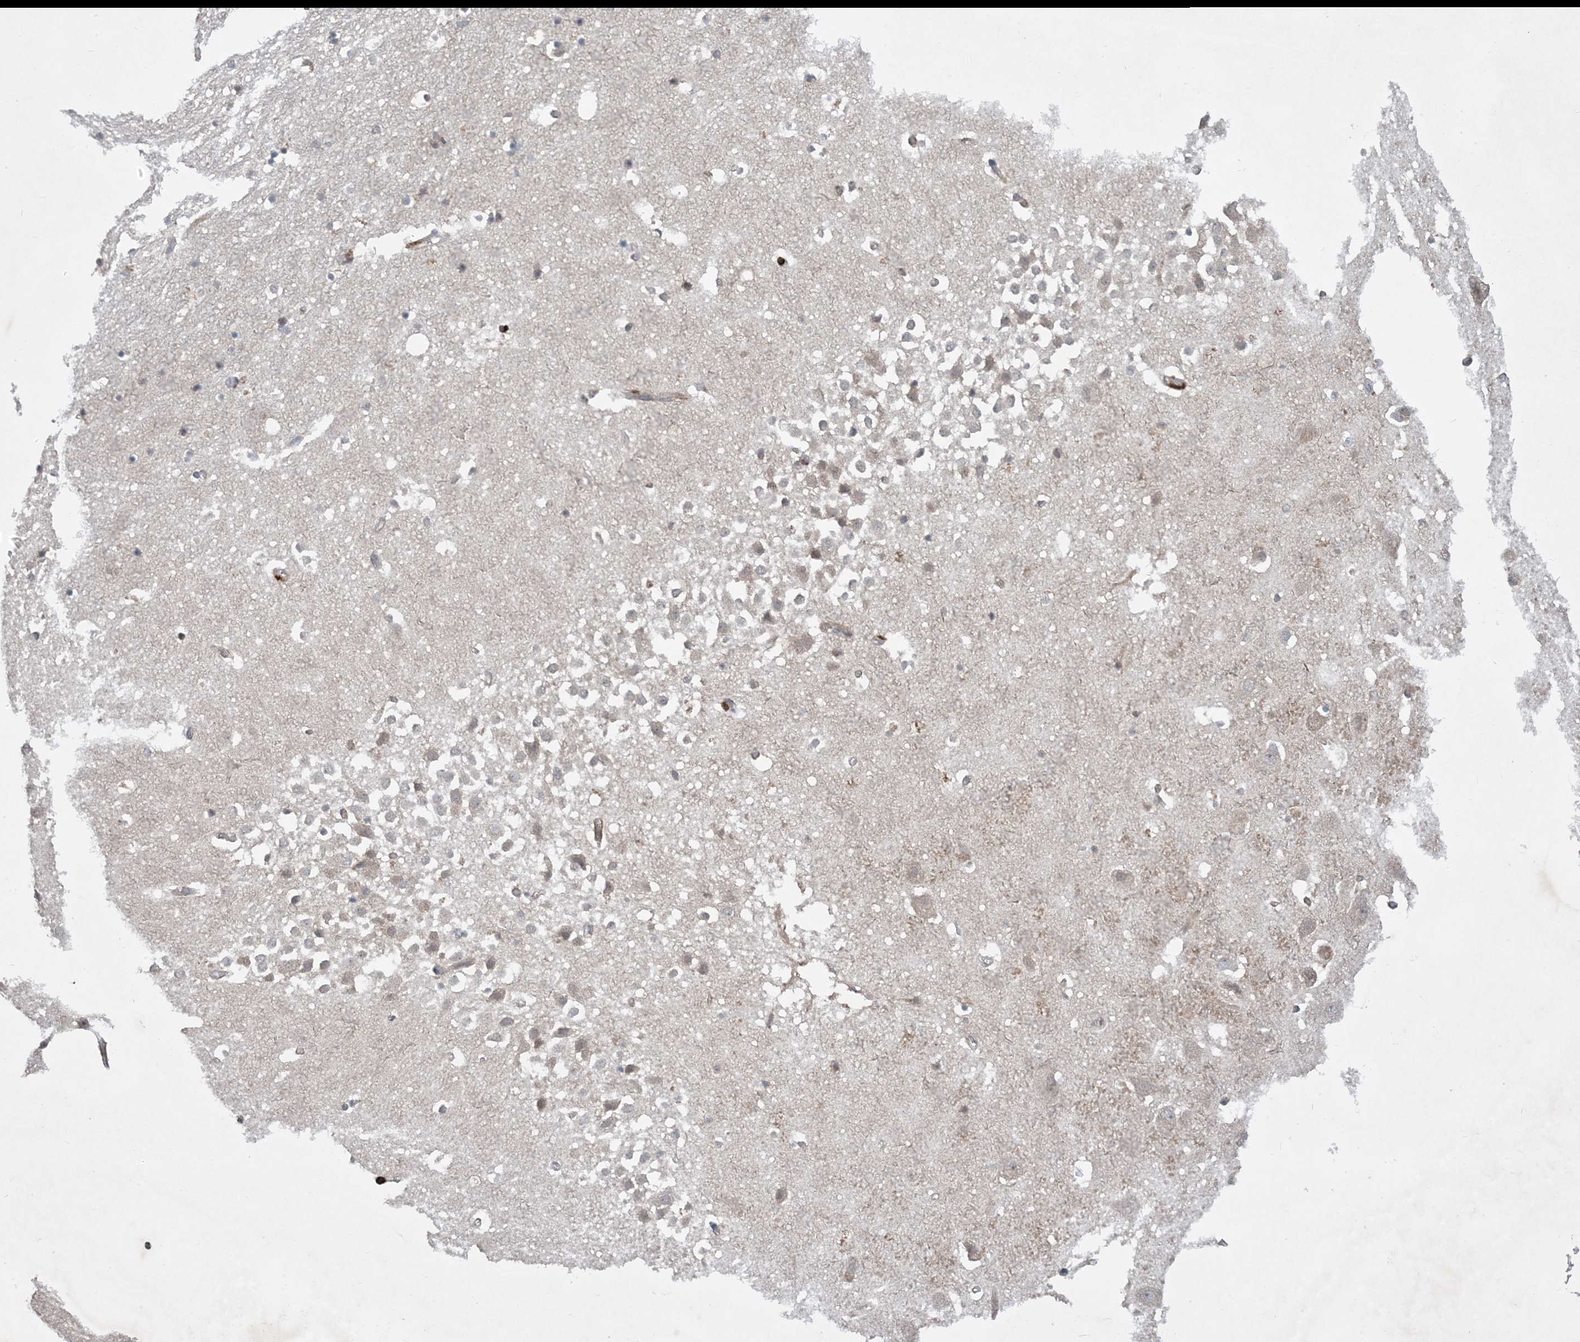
{"staining": {"intensity": "weak", "quantity": "<25%", "location": "cytoplasmic/membranous"}, "tissue": "hippocampus", "cell_type": "Glial cells", "image_type": "normal", "snomed": [{"axis": "morphology", "description": "Normal tissue, NOS"}, {"axis": "topography", "description": "Hippocampus"}], "caption": "Micrograph shows no protein positivity in glial cells of unremarkable hippocampus. The staining is performed using DAB (3,3'-diaminobenzidine) brown chromogen with nuclei counter-stained in using hematoxylin.", "gene": "AK9", "patient": {"sex": "female", "age": 52}}